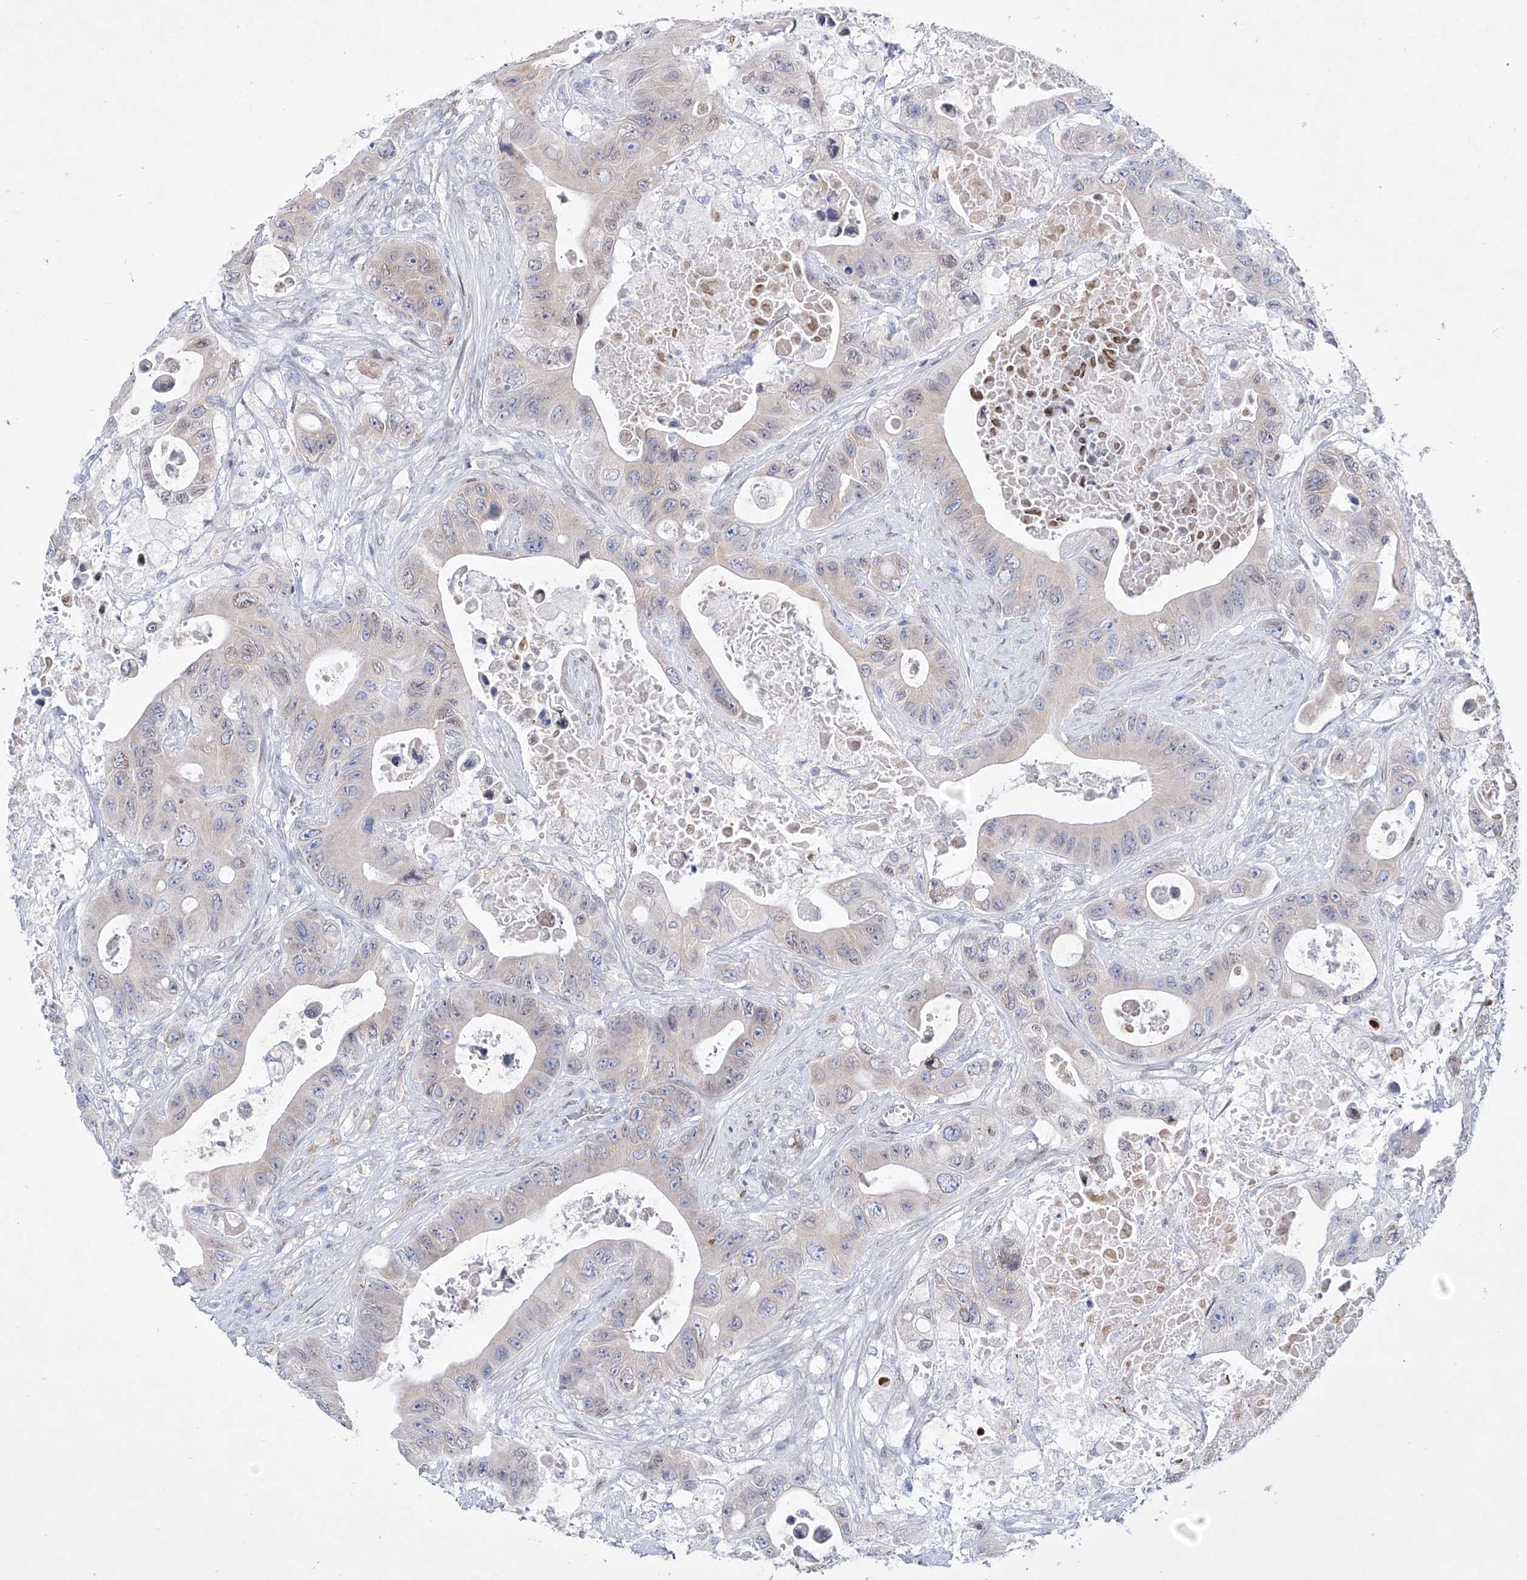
{"staining": {"intensity": "negative", "quantity": "none", "location": "none"}, "tissue": "colorectal cancer", "cell_type": "Tumor cells", "image_type": "cancer", "snomed": [{"axis": "morphology", "description": "Adenocarcinoma, NOS"}, {"axis": "topography", "description": "Colon"}], "caption": "High power microscopy micrograph of an immunohistochemistry histopathology image of colorectal cancer, revealing no significant staining in tumor cells.", "gene": "LCLAT1", "patient": {"sex": "female", "age": 46}}